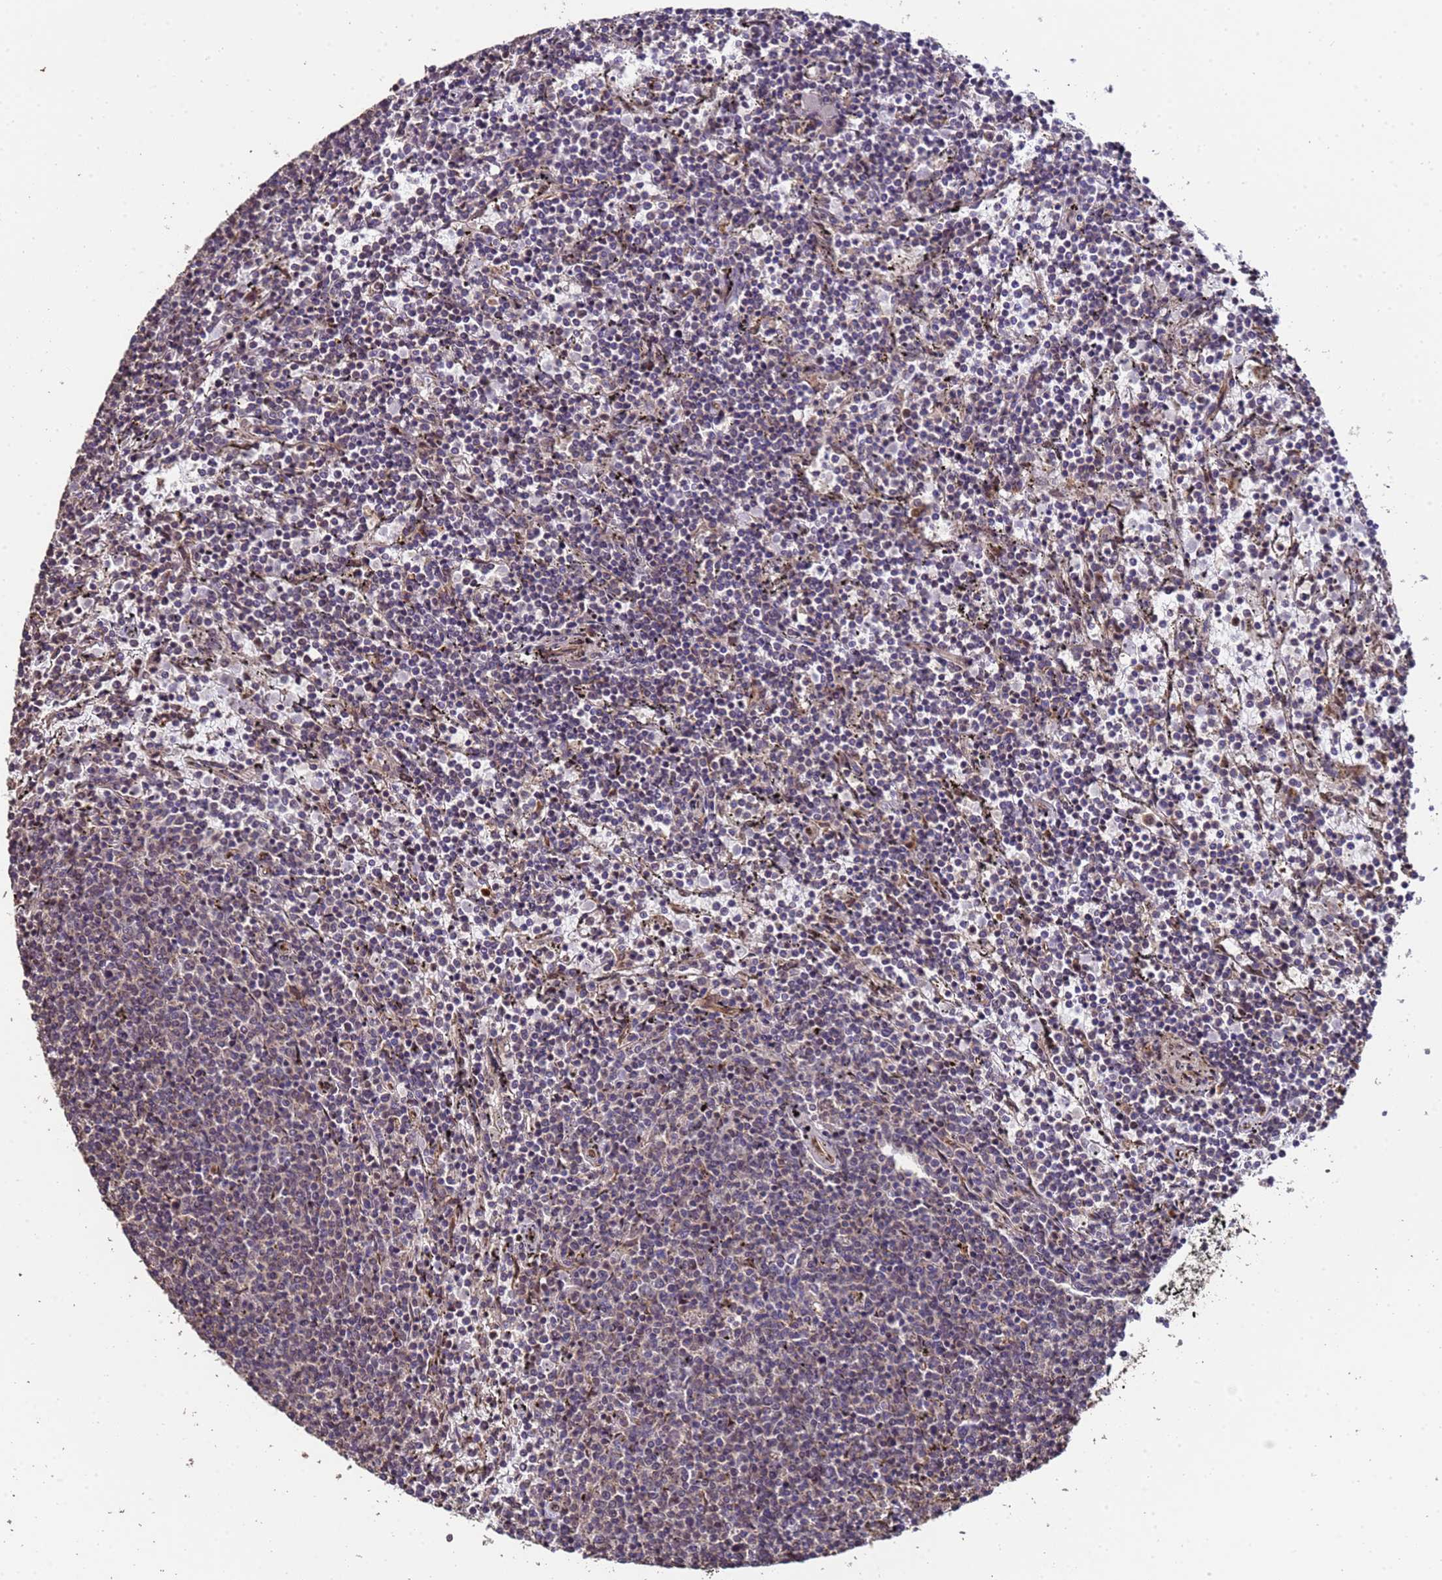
{"staining": {"intensity": "negative", "quantity": "none", "location": "none"}, "tissue": "lymphoma", "cell_type": "Tumor cells", "image_type": "cancer", "snomed": [{"axis": "morphology", "description": "Malignant lymphoma, non-Hodgkin's type, Low grade"}, {"axis": "topography", "description": "Spleen"}], "caption": "The immunohistochemistry (IHC) micrograph has no significant expression in tumor cells of malignant lymphoma, non-Hodgkin's type (low-grade) tissue. The staining is performed using DAB brown chromogen with nuclei counter-stained in using hematoxylin.", "gene": "PRODH", "patient": {"sex": "female", "age": 50}}